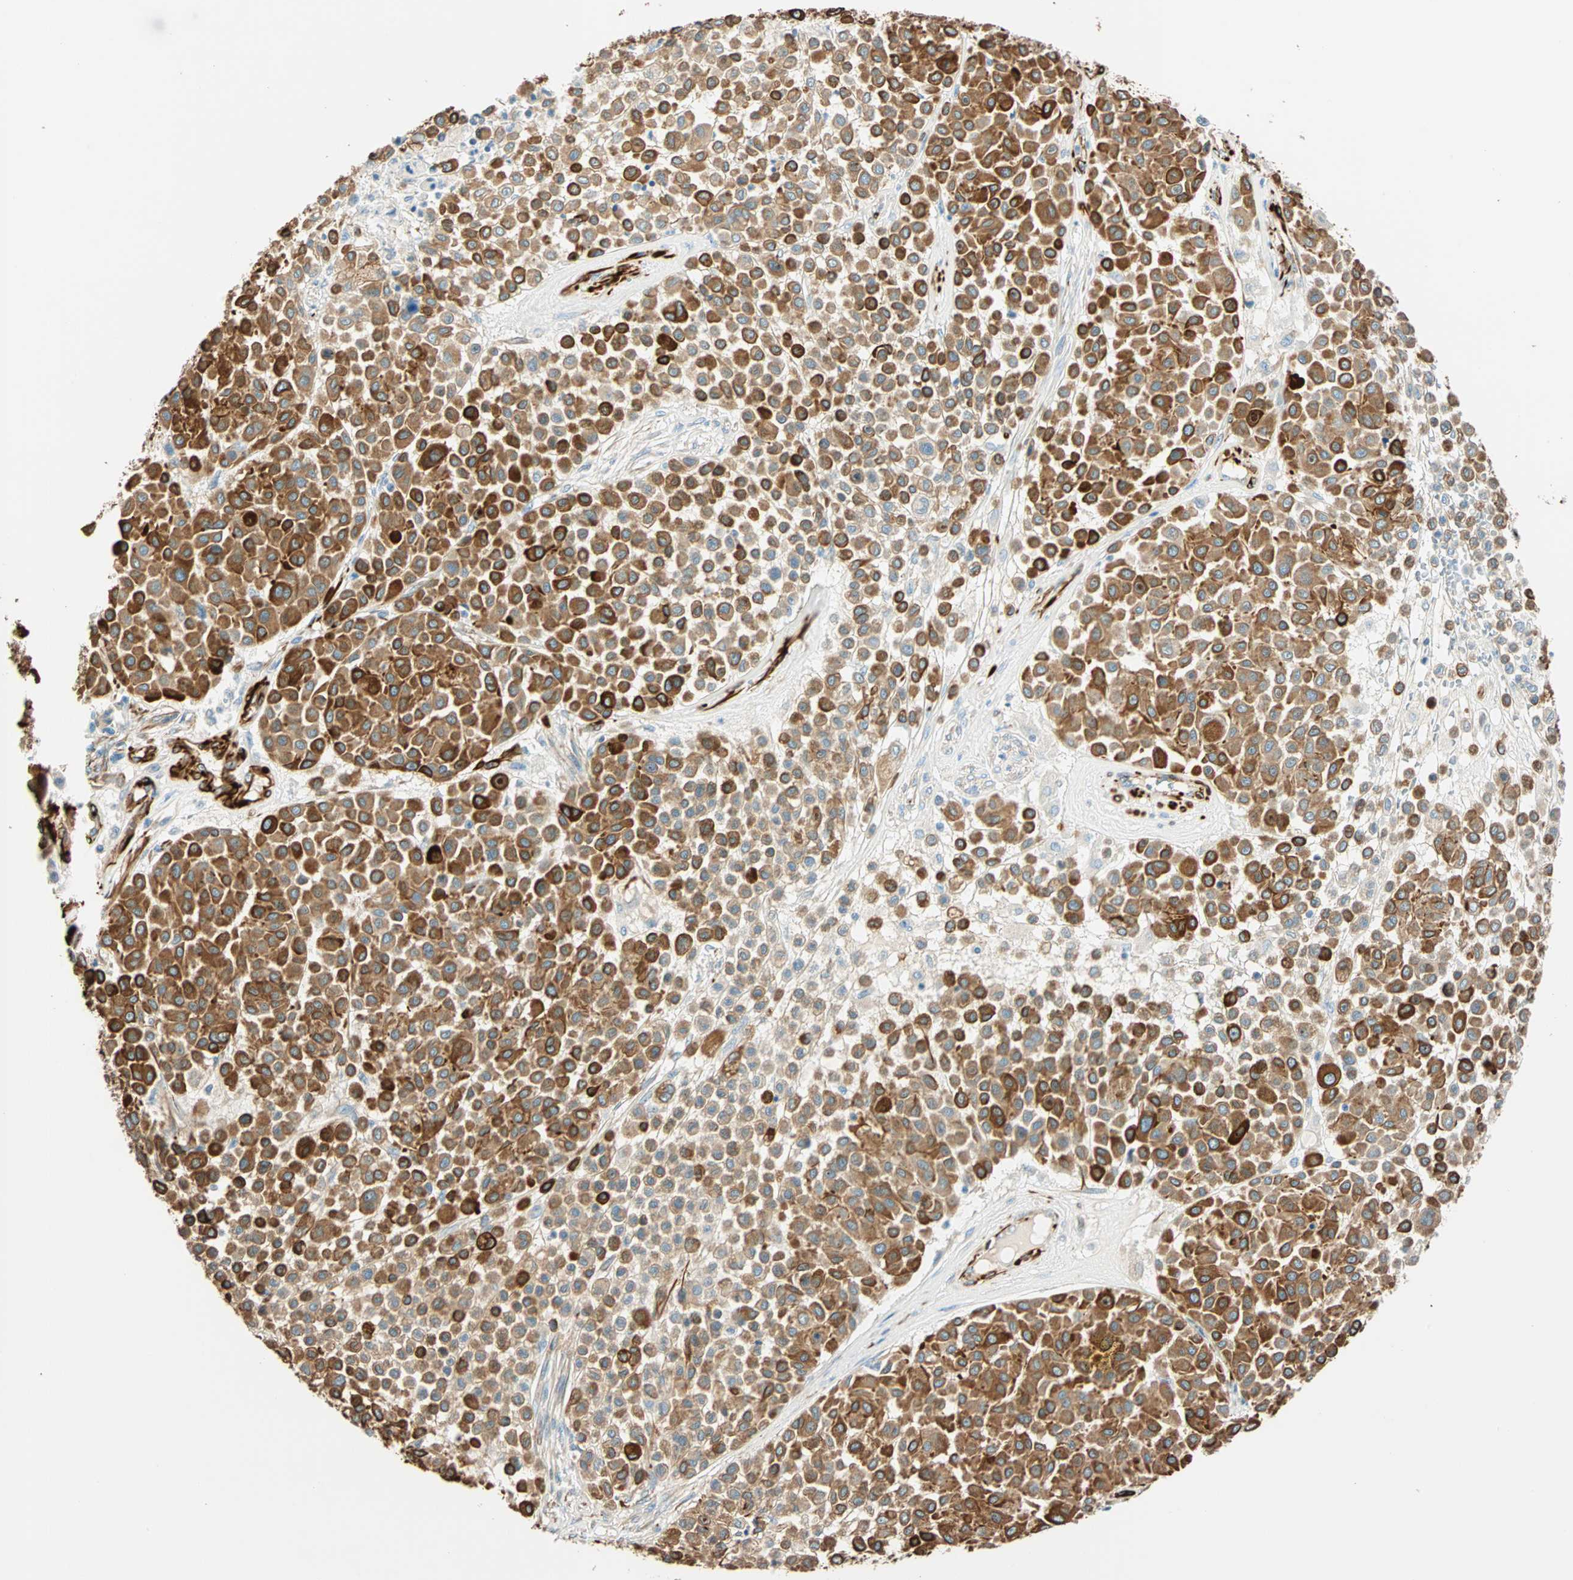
{"staining": {"intensity": "strong", "quantity": ">75%", "location": "cytoplasmic/membranous"}, "tissue": "melanoma", "cell_type": "Tumor cells", "image_type": "cancer", "snomed": [{"axis": "morphology", "description": "Malignant melanoma, Metastatic site"}, {"axis": "topography", "description": "Soft tissue"}], "caption": "Immunohistochemical staining of malignant melanoma (metastatic site) exhibits strong cytoplasmic/membranous protein expression in approximately >75% of tumor cells.", "gene": "NES", "patient": {"sex": "male", "age": 41}}